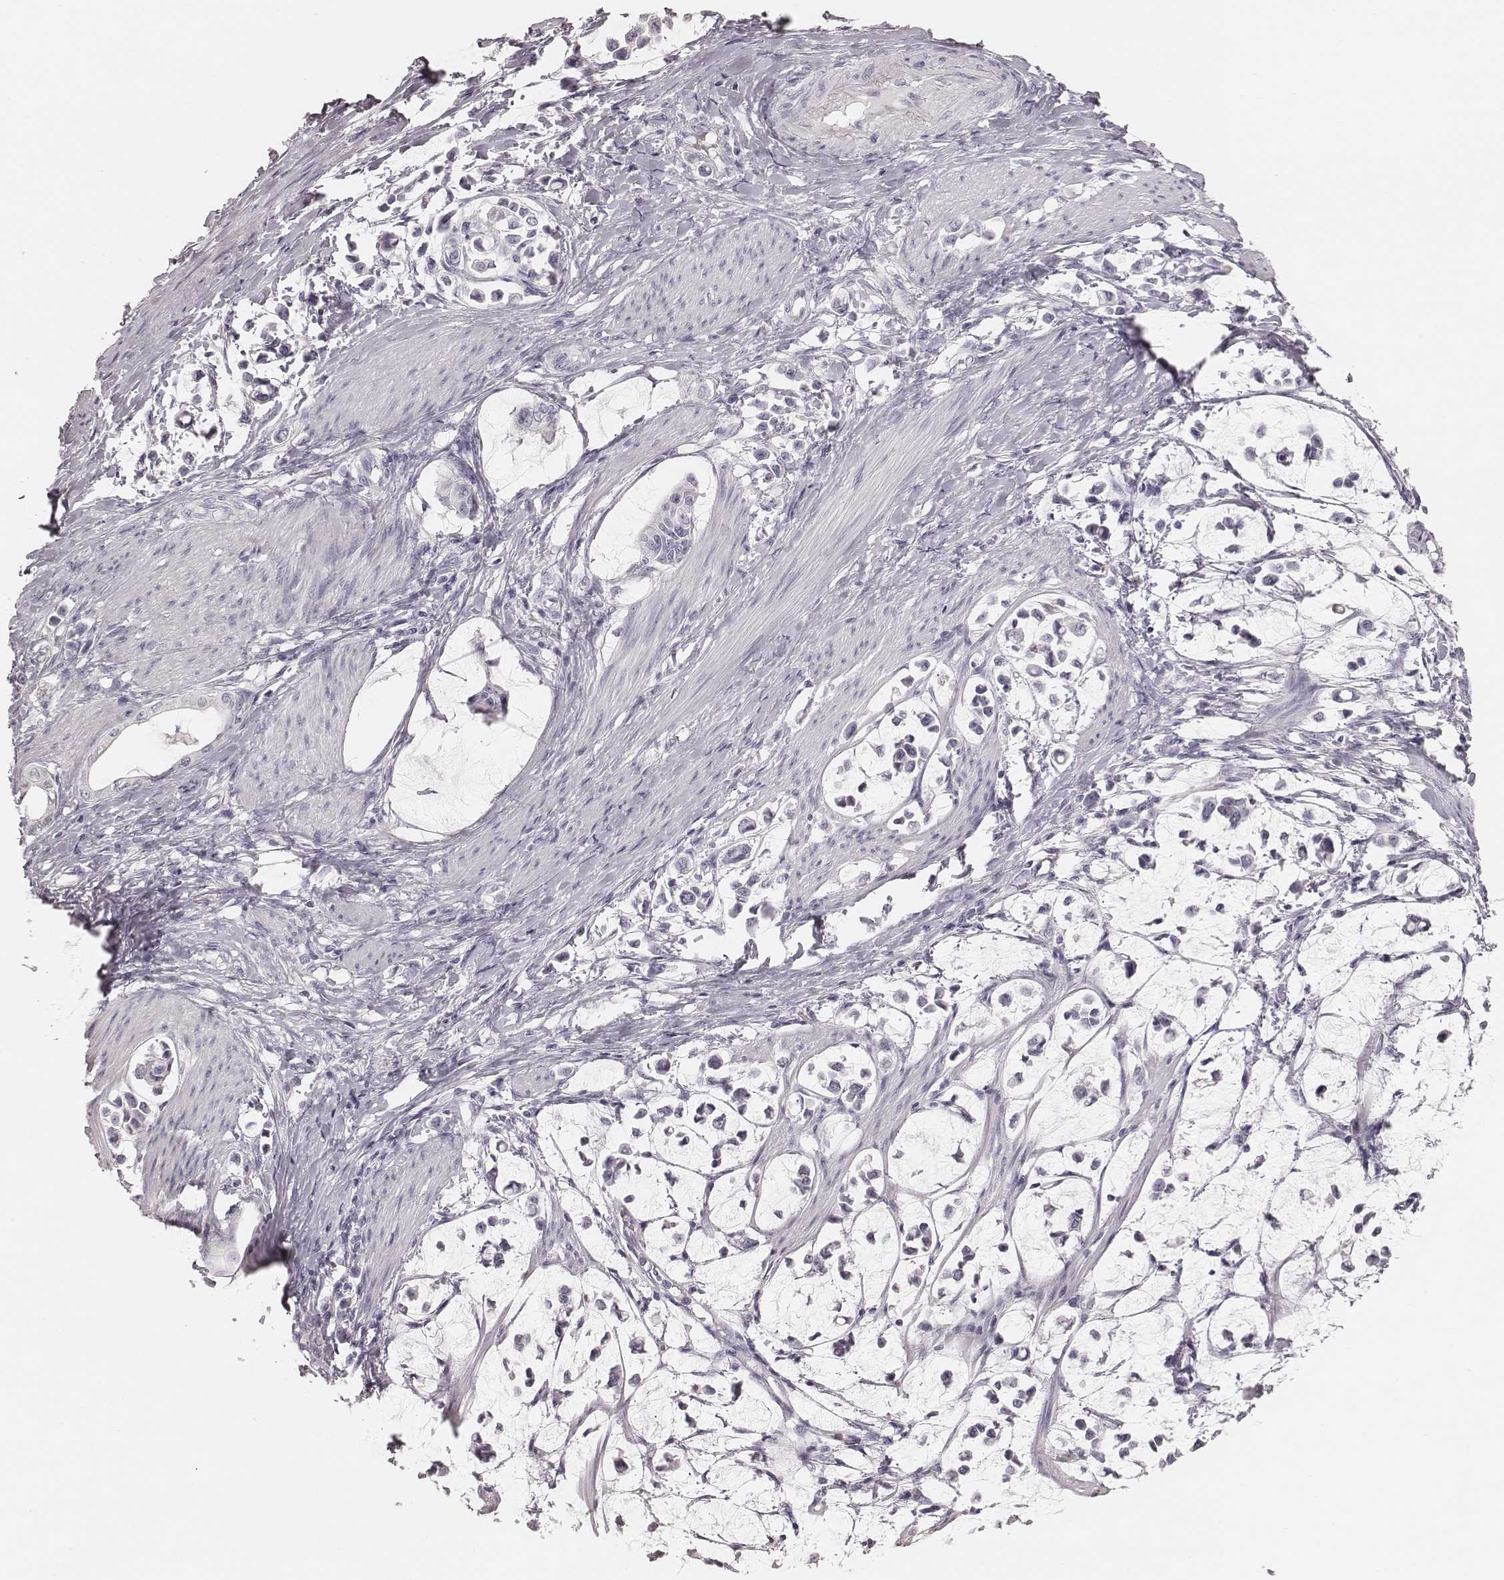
{"staining": {"intensity": "negative", "quantity": "none", "location": "none"}, "tissue": "stomach cancer", "cell_type": "Tumor cells", "image_type": "cancer", "snomed": [{"axis": "morphology", "description": "Adenocarcinoma, NOS"}, {"axis": "topography", "description": "Stomach"}], "caption": "IHC micrograph of stomach cancer stained for a protein (brown), which exhibits no staining in tumor cells.", "gene": "ZP4", "patient": {"sex": "male", "age": 82}}